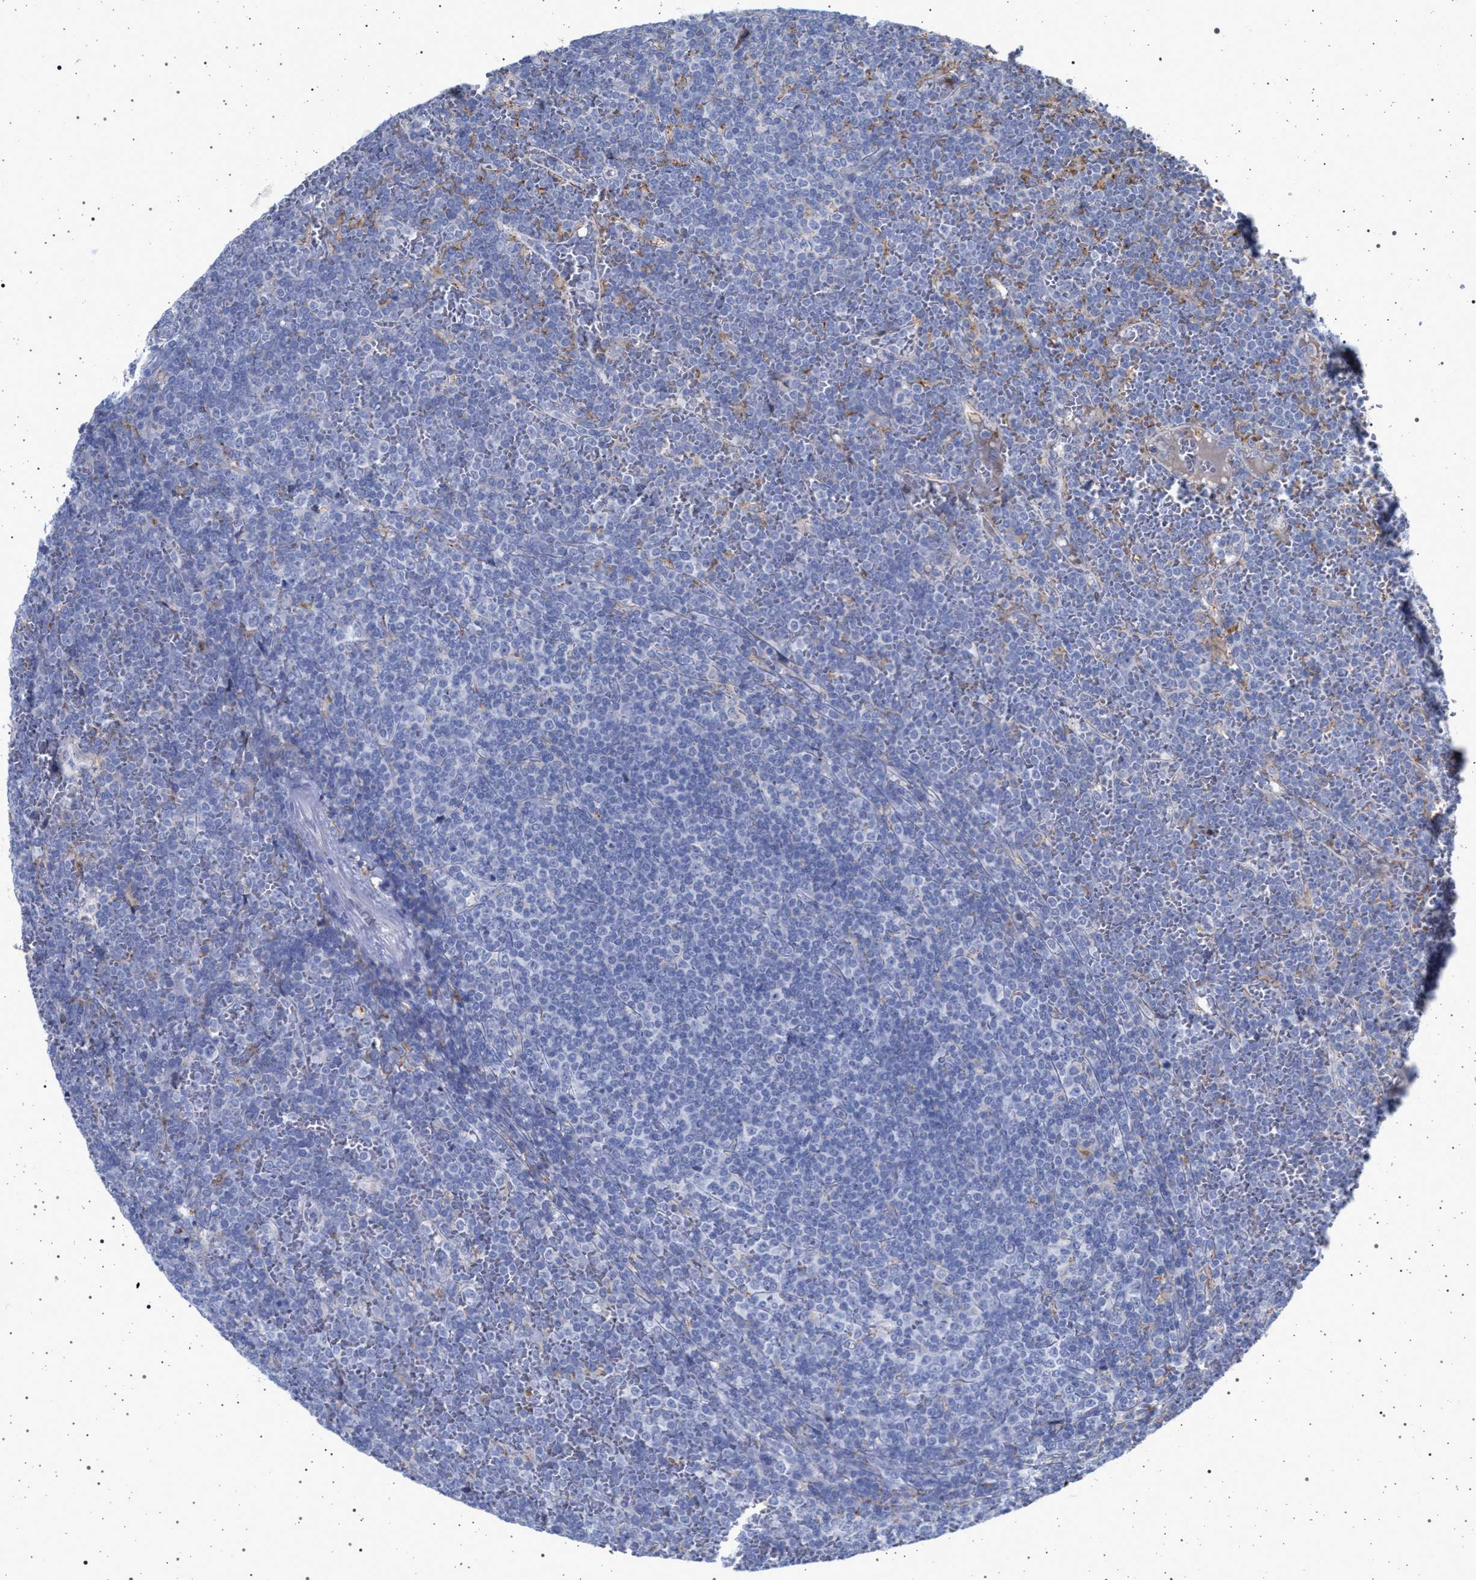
{"staining": {"intensity": "negative", "quantity": "none", "location": "none"}, "tissue": "lymphoma", "cell_type": "Tumor cells", "image_type": "cancer", "snomed": [{"axis": "morphology", "description": "Malignant lymphoma, non-Hodgkin's type, Low grade"}, {"axis": "topography", "description": "Spleen"}], "caption": "Immunohistochemical staining of human lymphoma reveals no significant staining in tumor cells.", "gene": "PLG", "patient": {"sex": "female", "age": 19}}